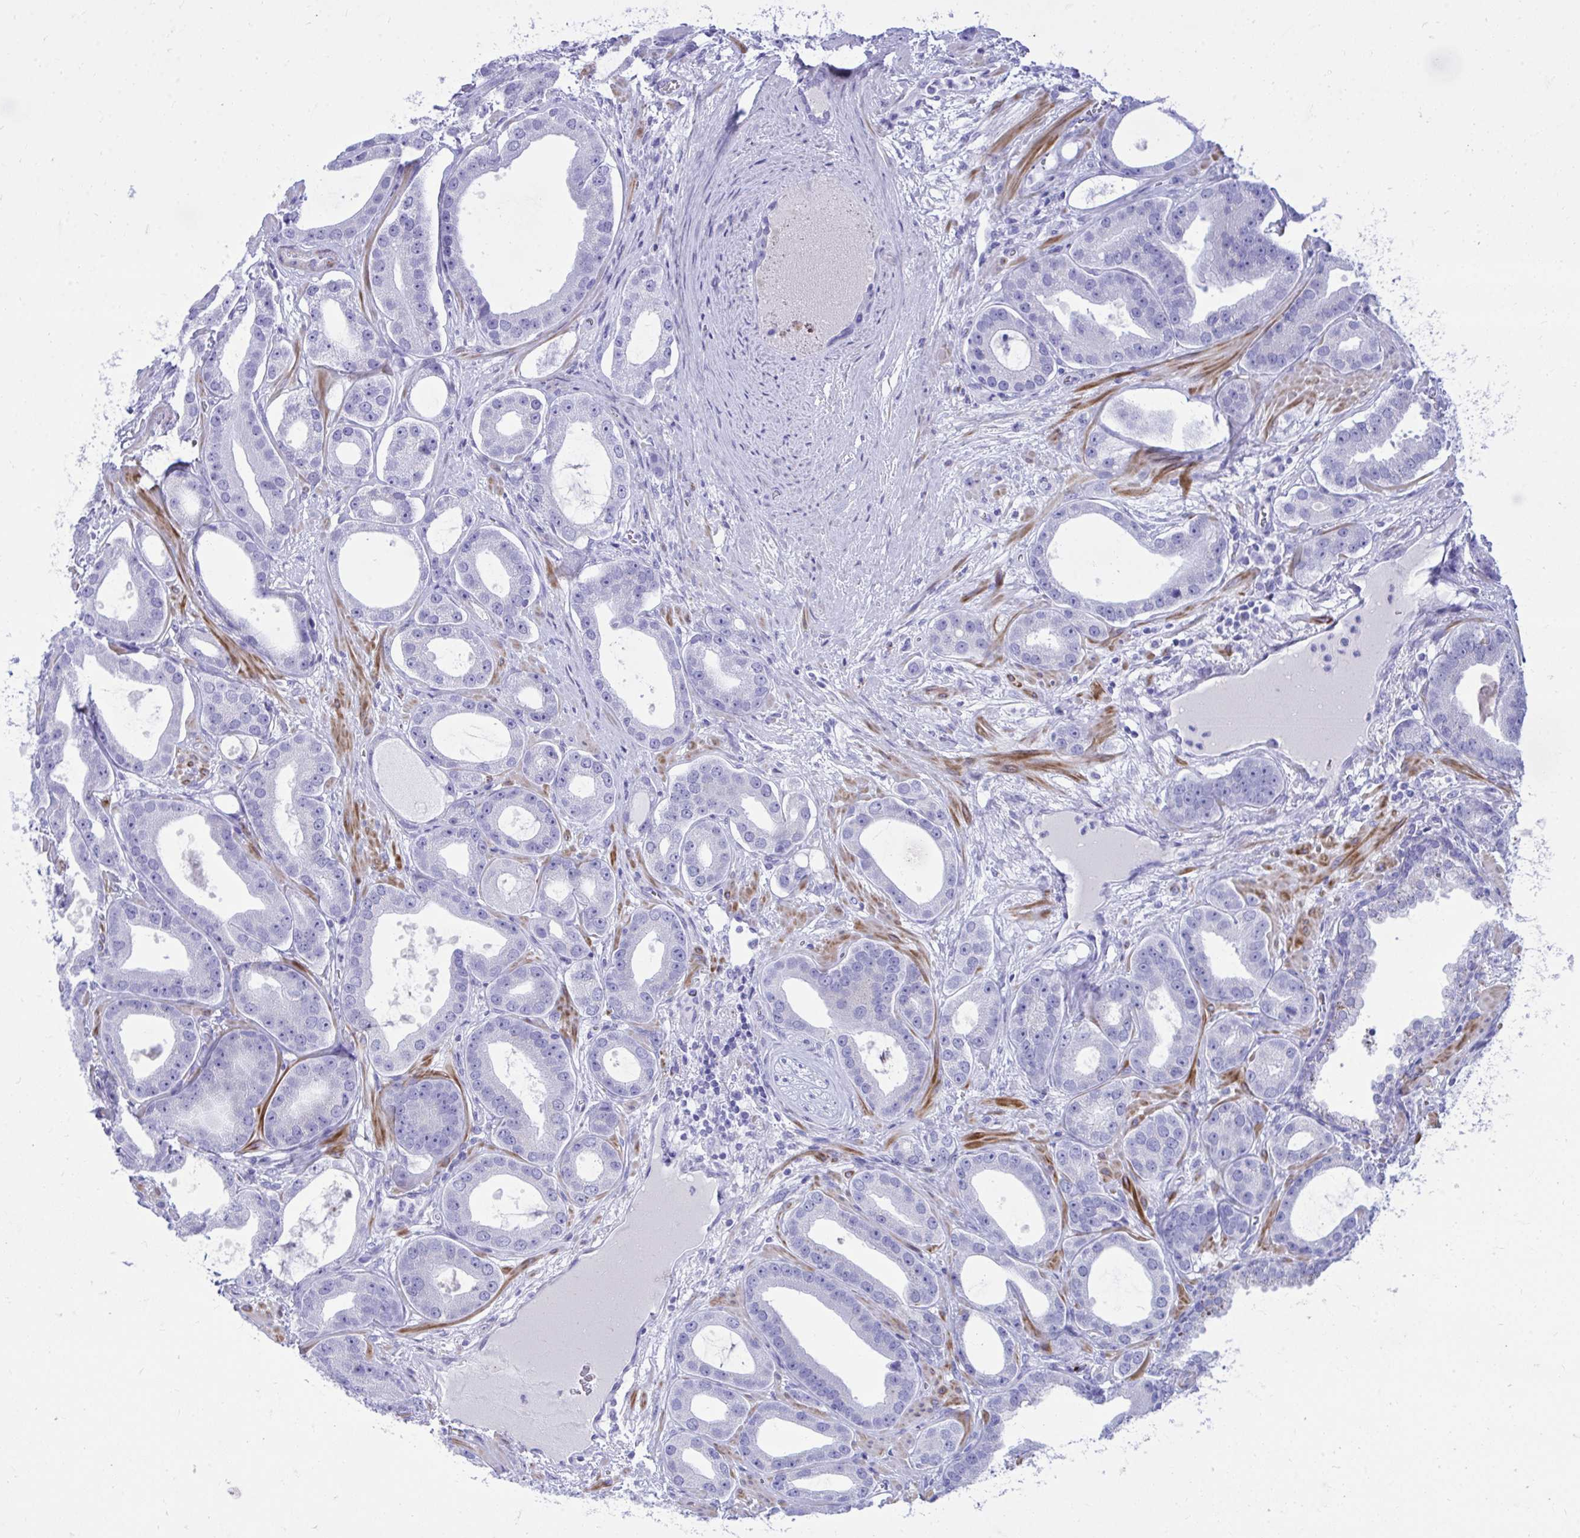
{"staining": {"intensity": "negative", "quantity": "none", "location": "none"}, "tissue": "prostate cancer", "cell_type": "Tumor cells", "image_type": "cancer", "snomed": [{"axis": "morphology", "description": "Adenocarcinoma, High grade"}, {"axis": "topography", "description": "Prostate"}], "caption": "Immunohistochemical staining of human adenocarcinoma (high-grade) (prostate) exhibits no significant positivity in tumor cells.", "gene": "ANKDD1B", "patient": {"sex": "male", "age": 65}}